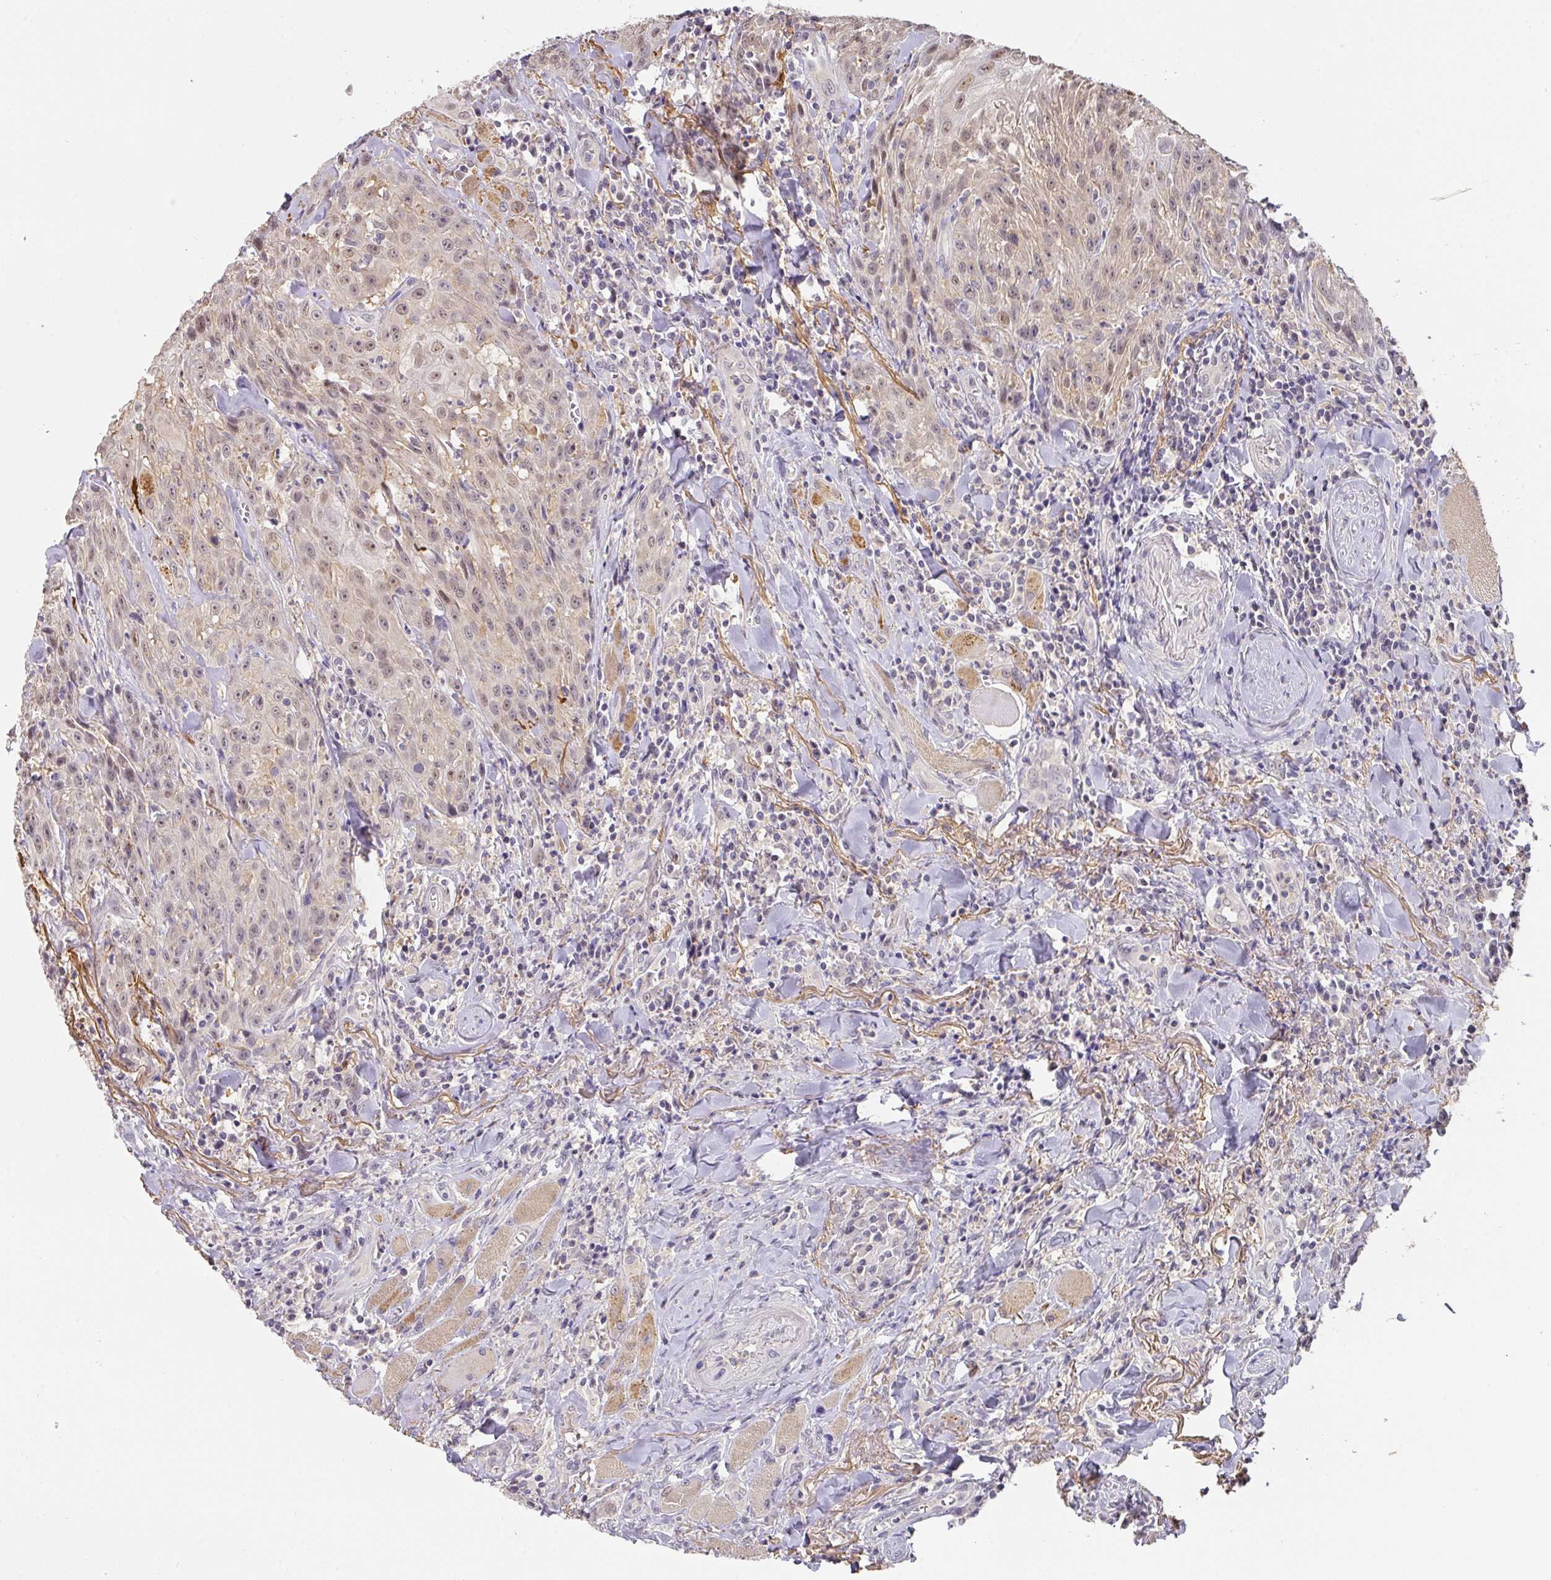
{"staining": {"intensity": "weak", "quantity": ">75%", "location": "nuclear"}, "tissue": "head and neck cancer", "cell_type": "Tumor cells", "image_type": "cancer", "snomed": [{"axis": "morphology", "description": "Normal tissue, NOS"}, {"axis": "morphology", "description": "Squamous cell carcinoma, NOS"}, {"axis": "topography", "description": "Oral tissue"}, {"axis": "topography", "description": "Head-Neck"}], "caption": "IHC histopathology image of neoplastic tissue: human head and neck cancer stained using IHC shows low levels of weak protein expression localized specifically in the nuclear of tumor cells, appearing as a nuclear brown color.", "gene": "FOXN4", "patient": {"sex": "female", "age": 70}}